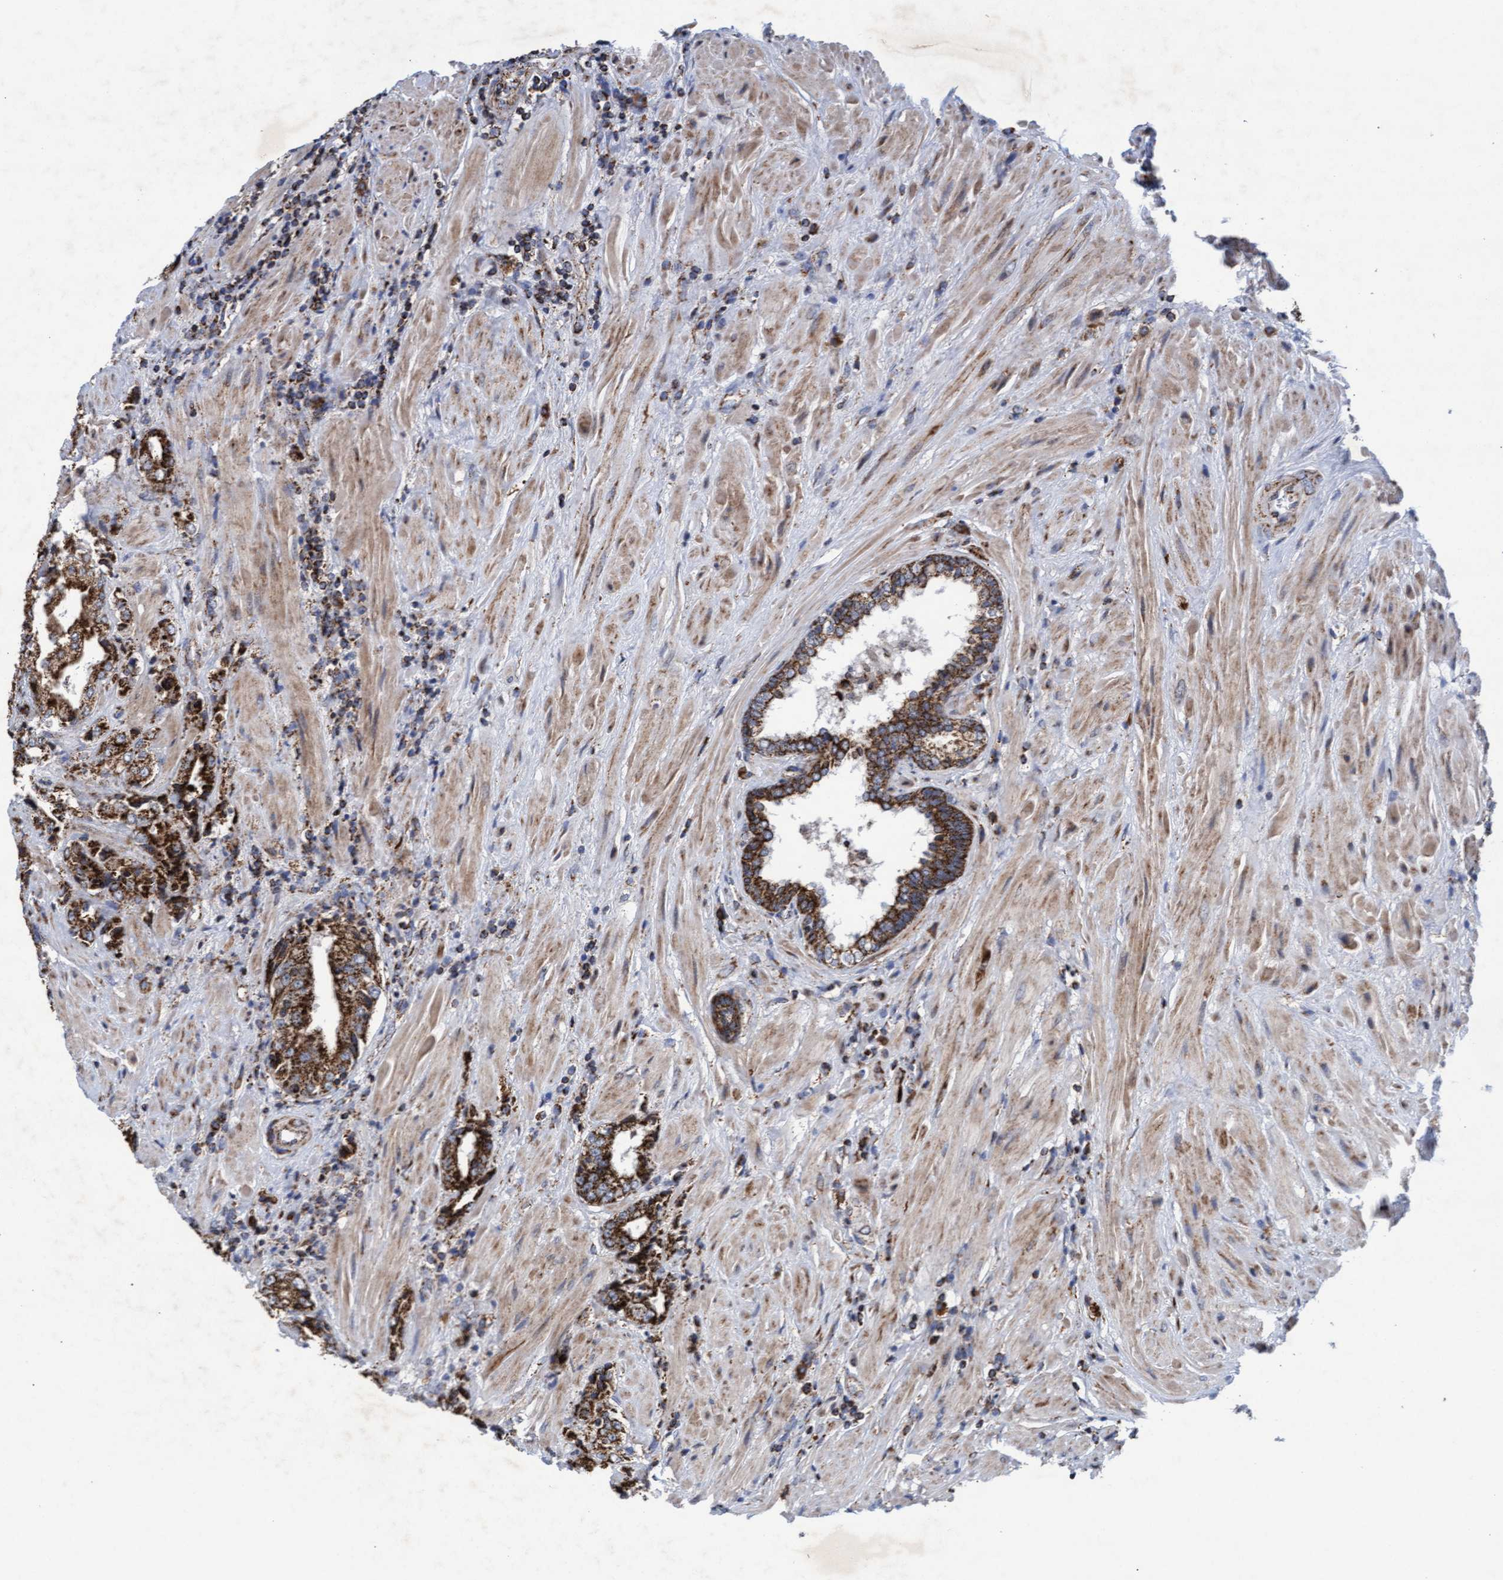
{"staining": {"intensity": "strong", "quantity": ">75%", "location": "cytoplasmic/membranous"}, "tissue": "prostate cancer", "cell_type": "Tumor cells", "image_type": "cancer", "snomed": [{"axis": "morphology", "description": "Adenocarcinoma, High grade"}, {"axis": "topography", "description": "Prostate"}], "caption": "Strong cytoplasmic/membranous staining for a protein is seen in about >75% of tumor cells of prostate cancer (adenocarcinoma (high-grade)) using IHC.", "gene": "MRPL38", "patient": {"sex": "male", "age": 61}}